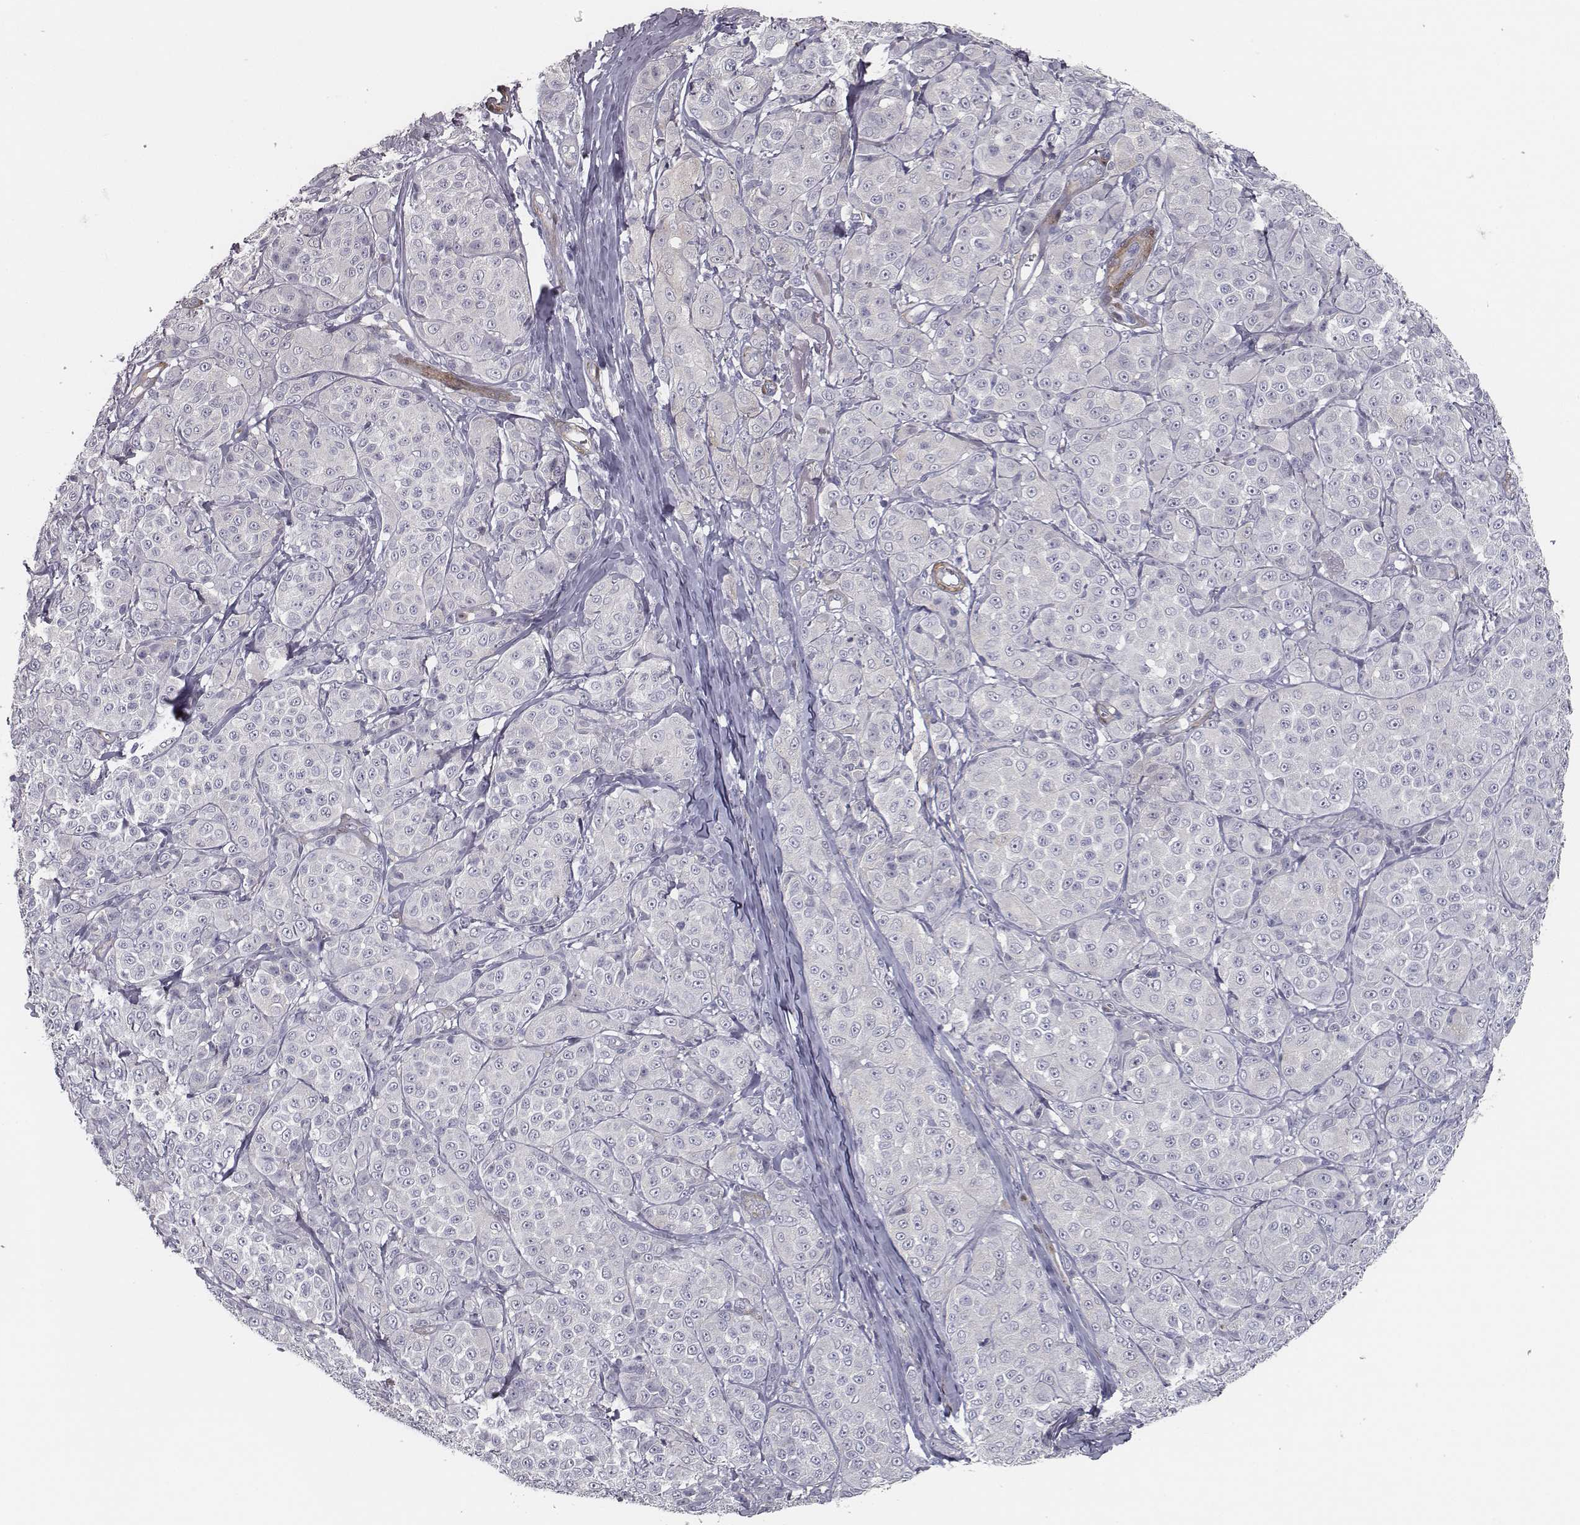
{"staining": {"intensity": "negative", "quantity": "none", "location": "none"}, "tissue": "melanoma", "cell_type": "Tumor cells", "image_type": "cancer", "snomed": [{"axis": "morphology", "description": "Malignant melanoma, NOS"}, {"axis": "topography", "description": "Skin"}], "caption": "Micrograph shows no significant protein staining in tumor cells of malignant melanoma.", "gene": "ISYNA1", "patient": {"sex": "male", "age": 89}}